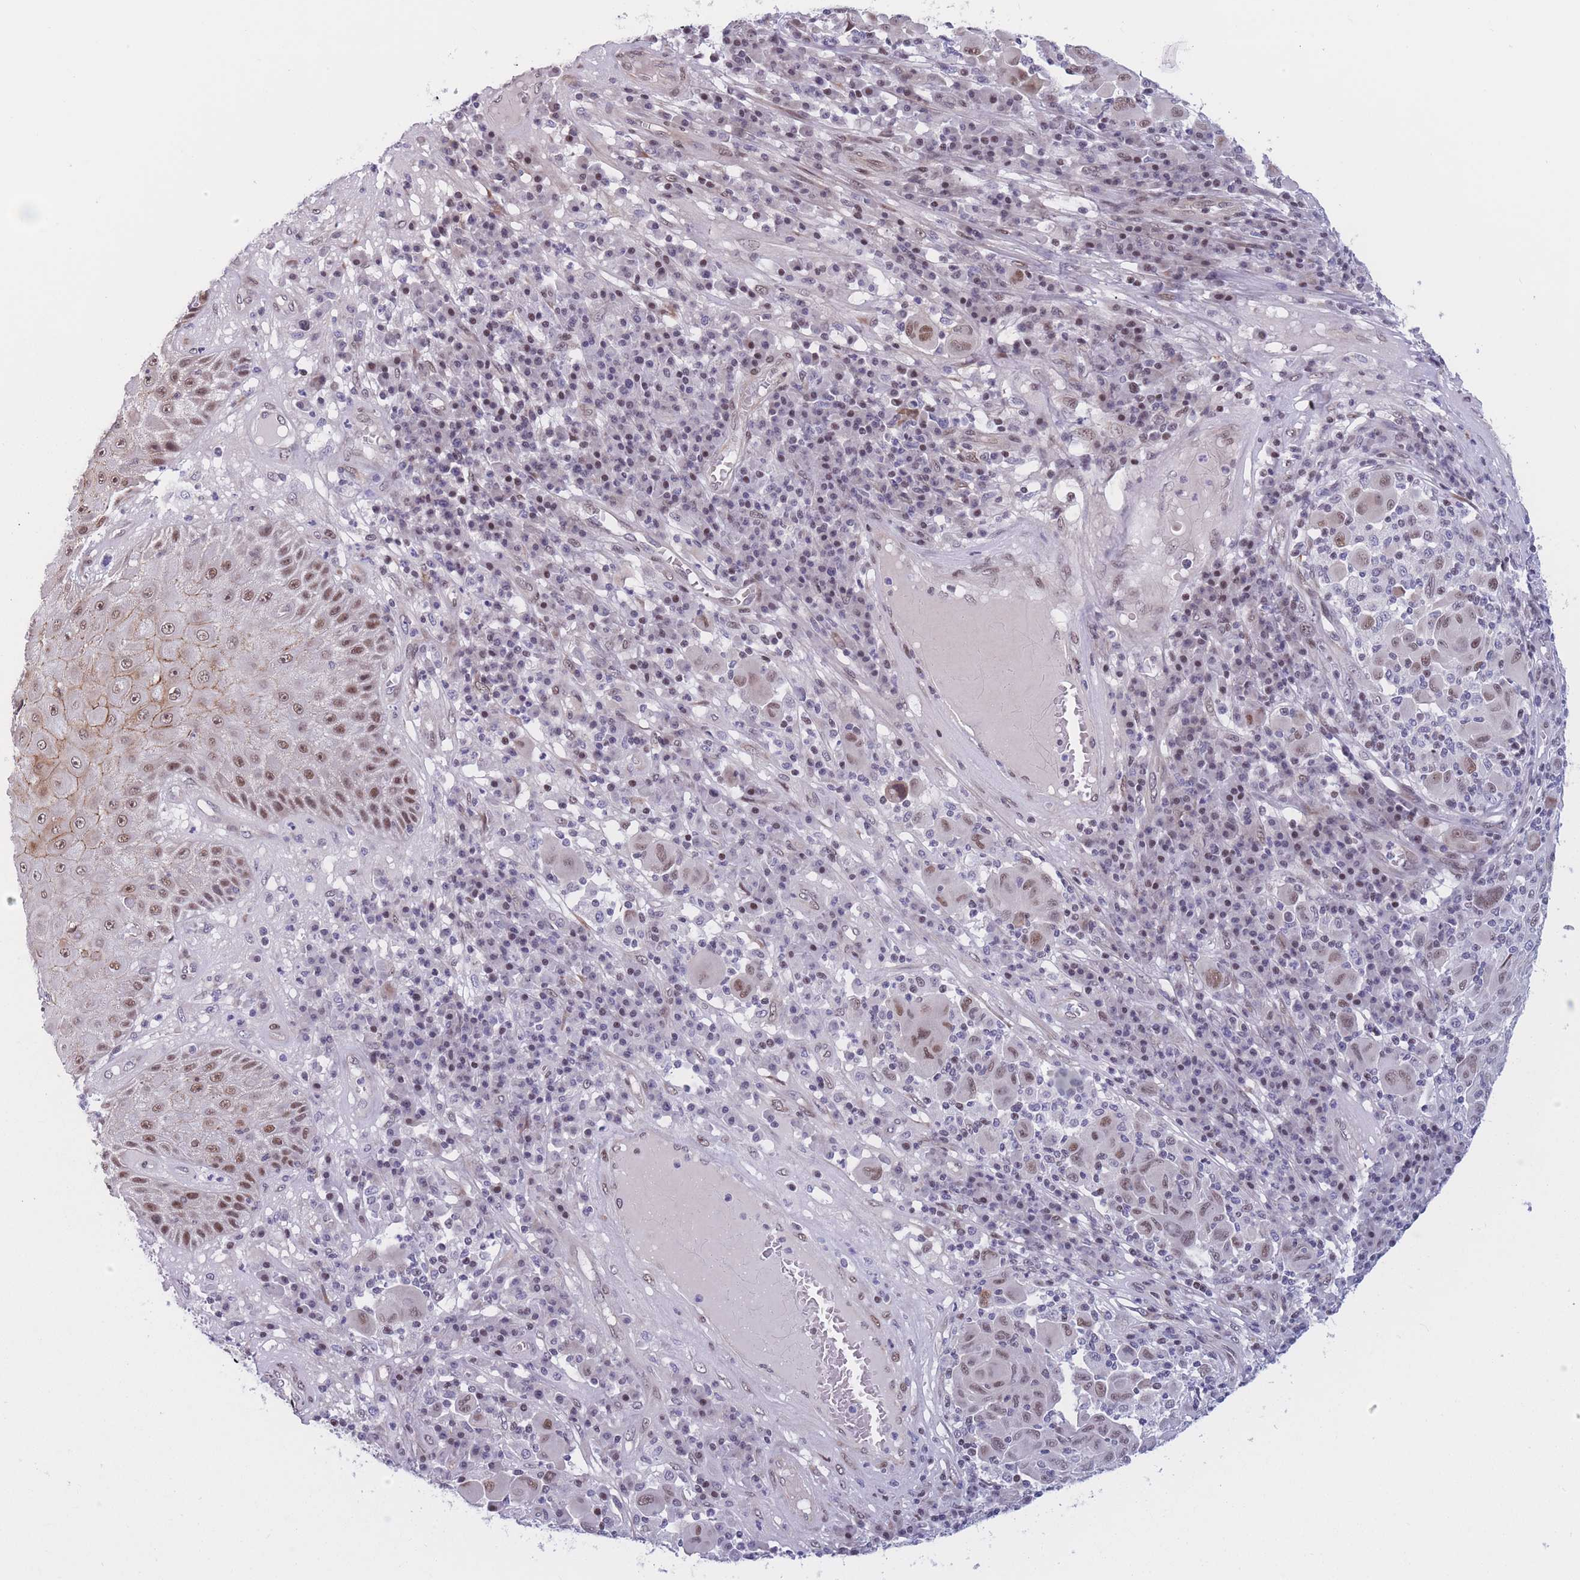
{"staining": {"intensity": "weak", "quantity": "<25%", "location": "nuclear"}, "tissue": "melanoma", "cell_type": "Tumor cells", "image_type": "cancer", "snomed": [{"axis": "morphology", "description": "Malignant melanoma, NOS"}, {"axis": "topography", "description": "Skin"}], "caption": "Tumor cells show no significant protein expression in malignant melanoma. Nuclei are stained in blue.", "gene": "BCL9L", "patient": {"sex": "male", "age": 53}}